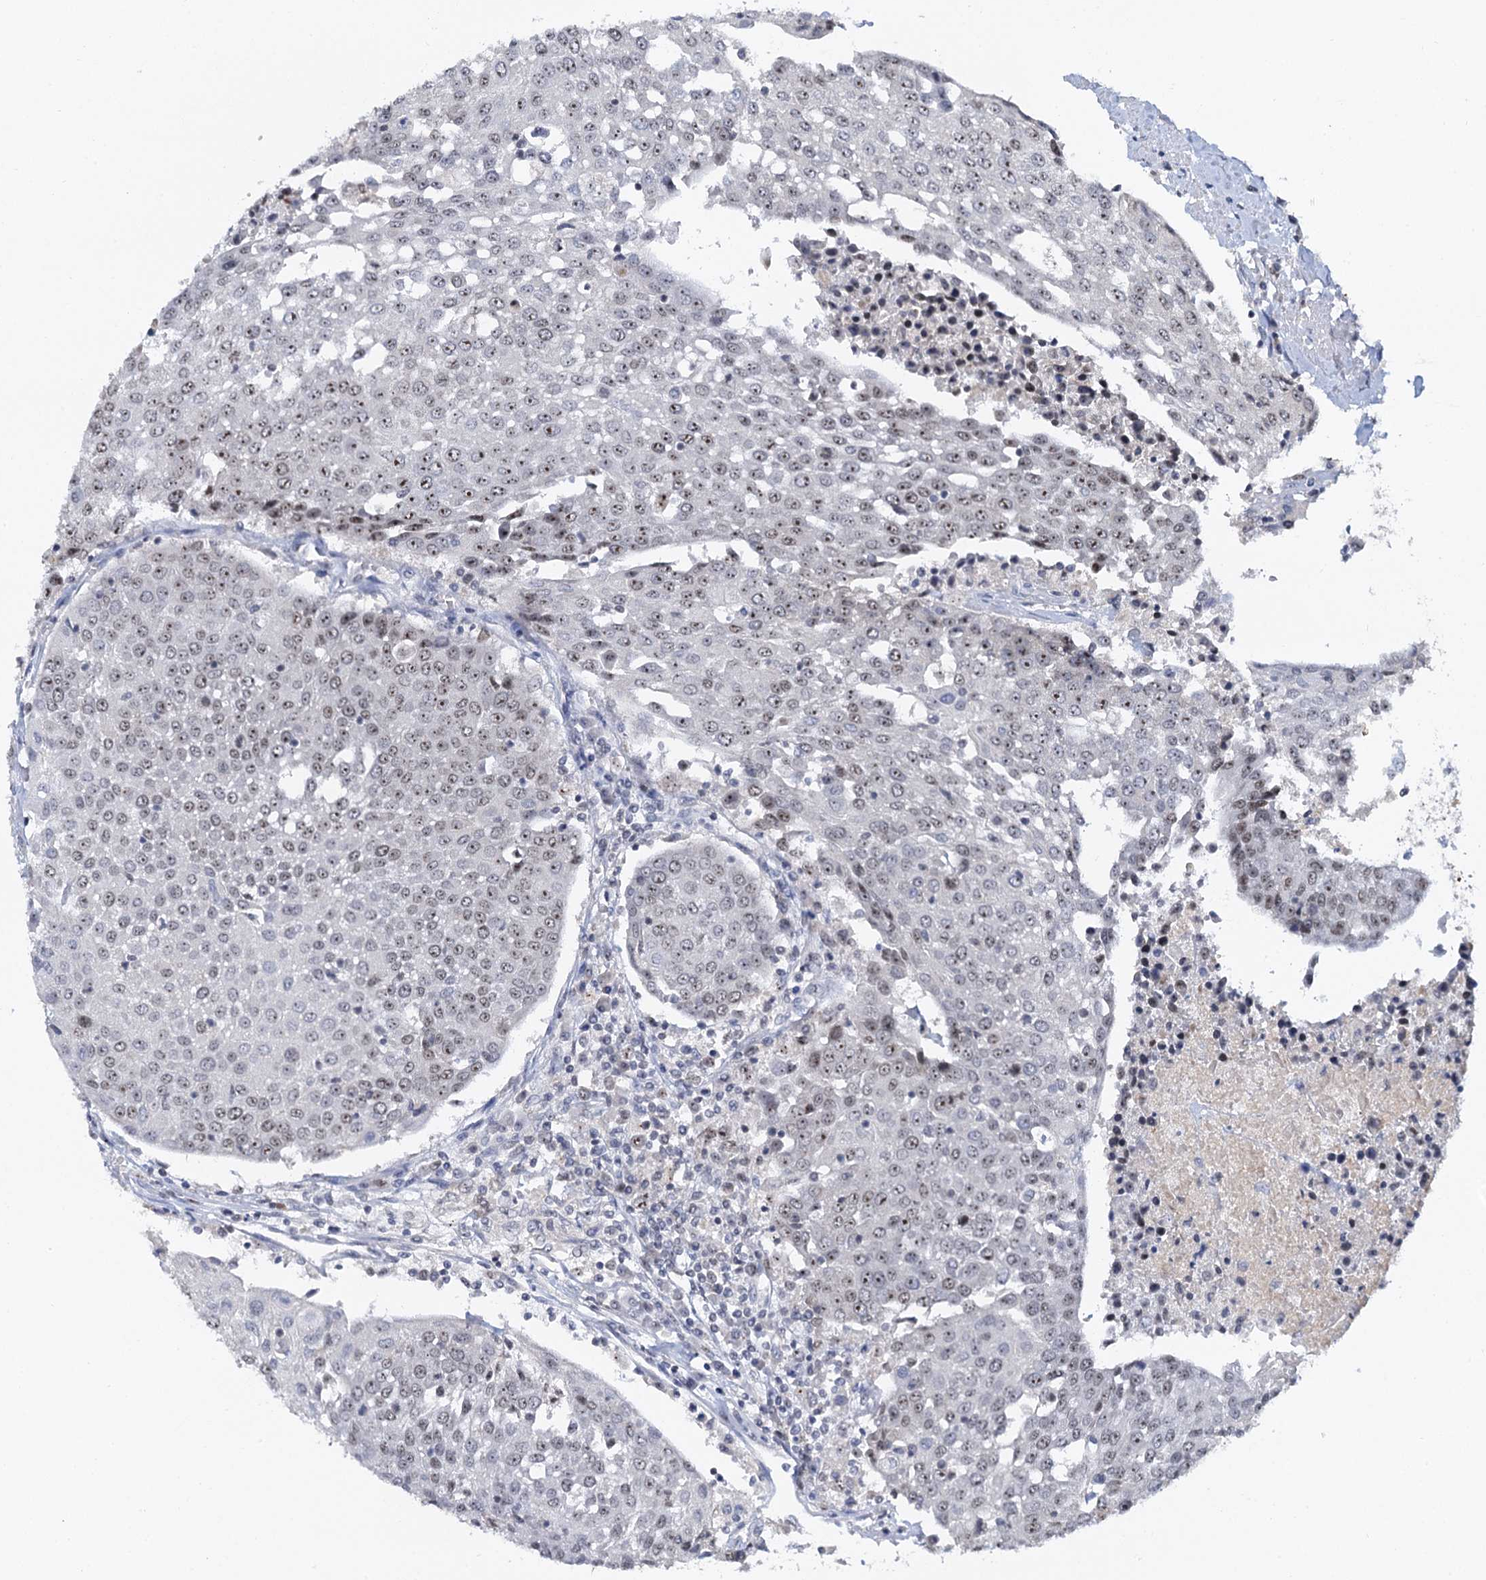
{"staining": {"intensity": "weak", "quantity": ">75%", "location": "nuclear"}, "tissue": "urothelial cancer", "cell_type": "Tumor cells", "image_type": "cancer", "snomed": [{"axis": "morphology", "description": "Urothelial carcinoma, High grade"}, {"axis": "topography", "description": "Urinary bladder"}], "caption": "High-grade urothelial carcinoma stained with a brown dye demonstrates weak nuclear positive positivity in about >75% of tumor cells.", "gene": "NOP2", "patient": {"sex": "female", "age": 85}}